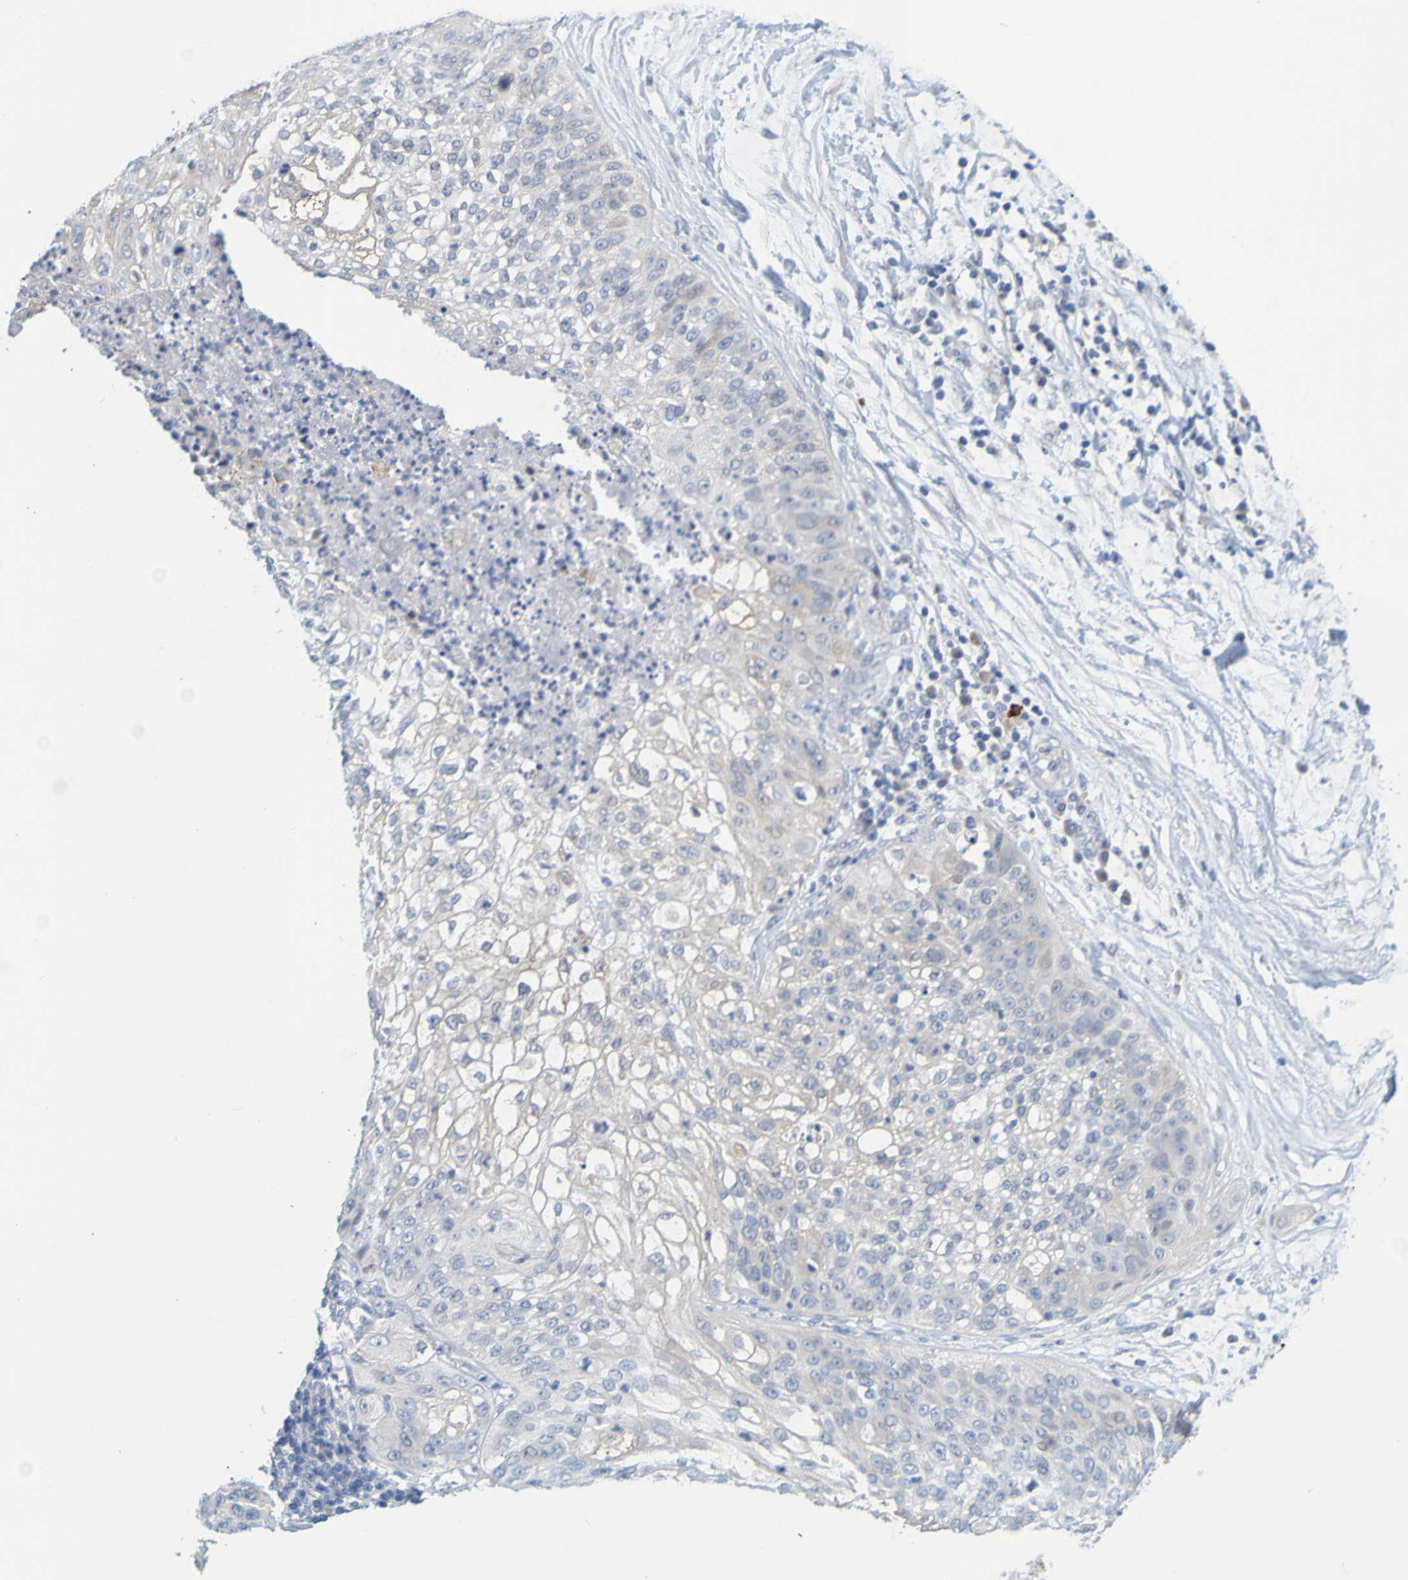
{"staining": {"intensity": "negative", "quantity": "none", "location": "none"}, "tissue": "lung cancer", "cell_type": "Tumor cells", "image_type": "cancer", "snomed": [{"axis": "morphology", "description": "Inflammation, NOS"}, {"axis": "morphology", "description": "Squamous cell carcinoma, NOS"}, {"axis": "topography", "description": "Lymph node"}, {"axis": "topography", "description": "Soft tissue"}, {"axis": "topography", "description": "Lung"}], "caption": "DAB (3,3'-diaminobenzidine) immunohistochemical staining of human lung cancer (squamous cell carcinoma) shows no significant positivity in tumor cells.", "gene": "ENDOU", "patient": {"sex": "male", "age": 66}}